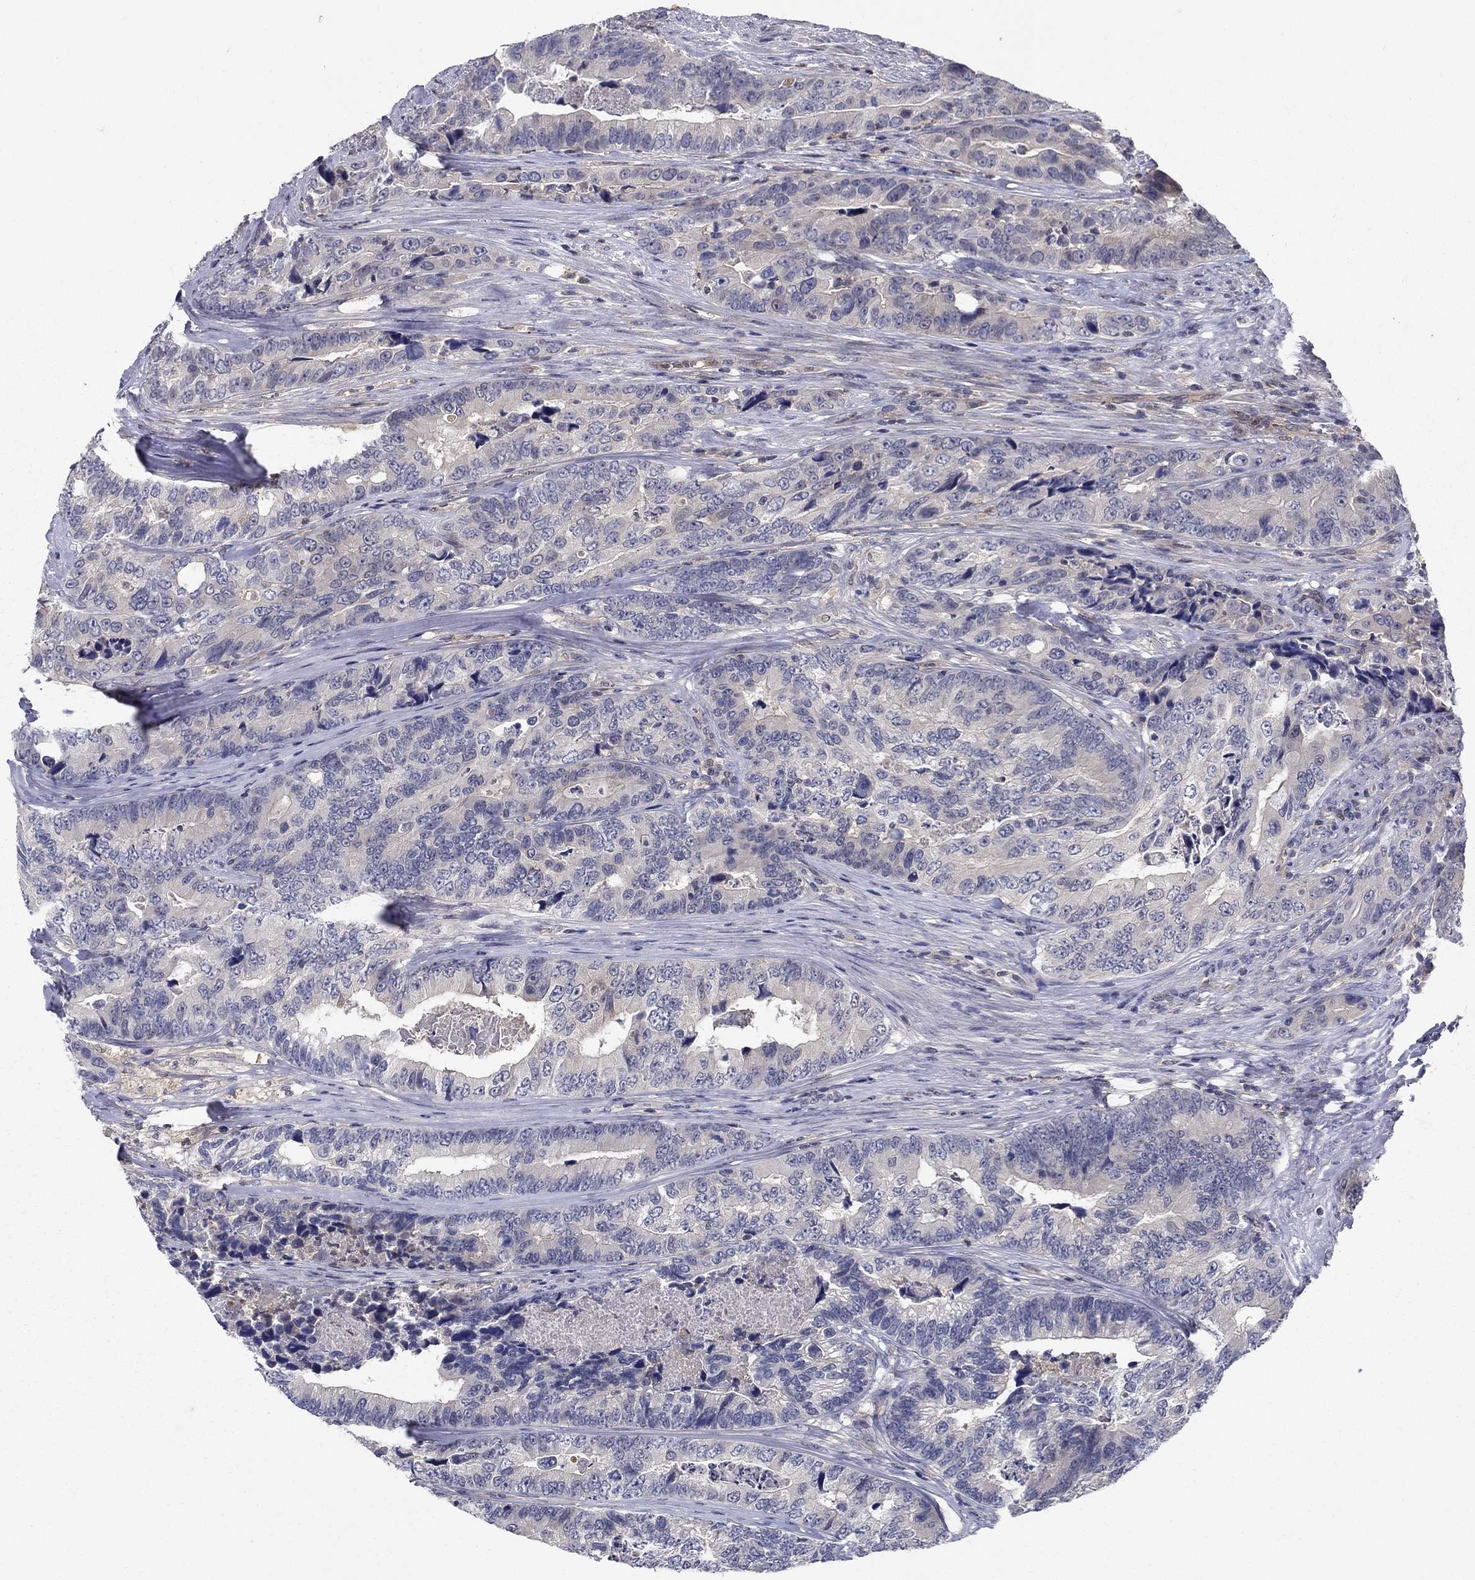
{"staining": {"intensity": "negative", "quantity": "none", "location": "none"}, "tissue": "colorectal cancer", "cell_type": "Tumor cells", "image_type": "cancer", "snomed": [{"axis": "morphology", "description": "Adenocarcinoma, NOS"}, {"axis": "topography", "description": "Colon"}], "caption": "There is no significant expression in tumor cells of colorectal adenocarcinoma.", "gene": "GLTP", "patient": {"sex": "female", "age": 72}}